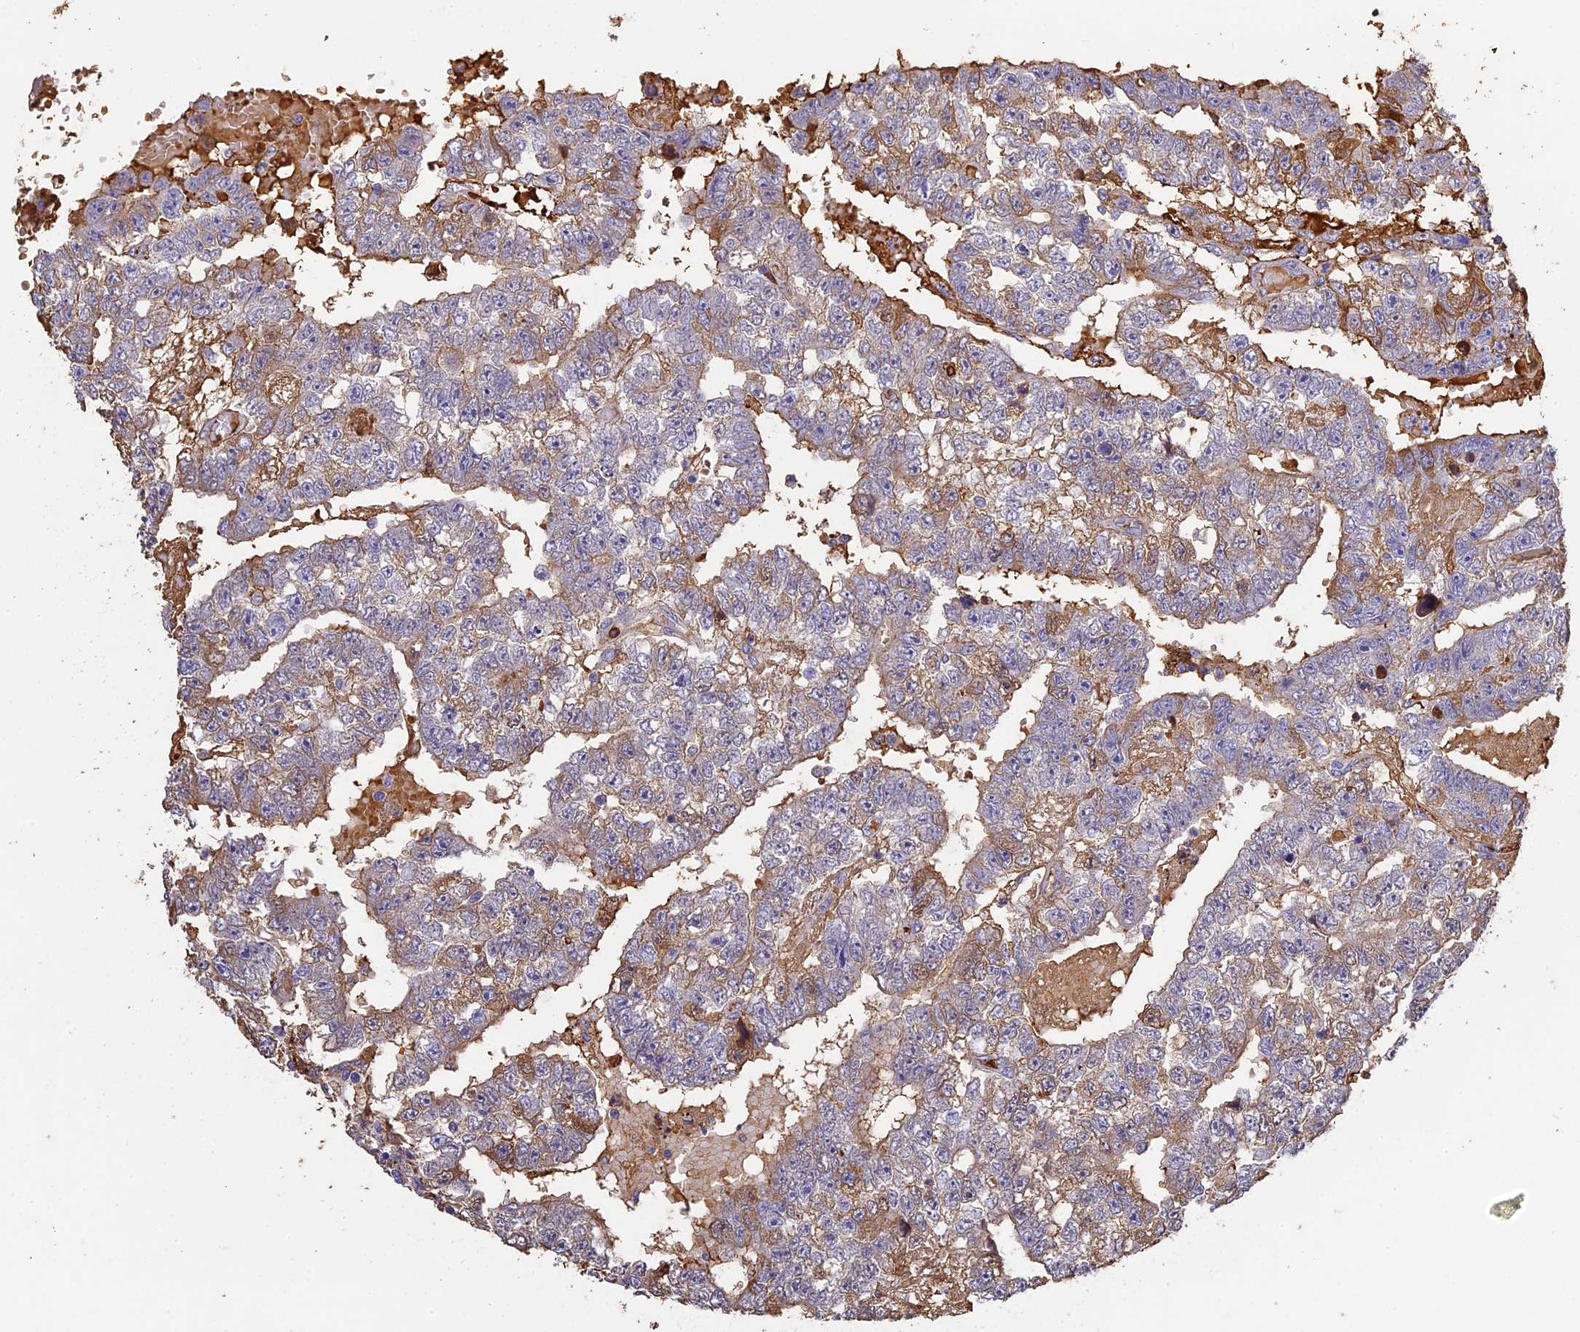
{"staining": {"intensity": "moderate", "quantity": "25%-75%", "location": "cytoplasmic/membranous"}, "tissue": "testis cancer", "cell_type": "Tumor cells", "image_type": "cancer", "snomed": [{"axis": "morphology", "description": "Carcinoma, Embryonal, NOS"}, {"axis": "topography", "description": "Testis"}], "caption": "There is medium levels of moderate cytoplasmic/membranous staining in tumor cells of testis cancer (embryonal carcinoma), as demonstrated by immunohistochemical staining (brown color).", "gene": "PZP", "patient": {"sex": "male", "age": 25}}